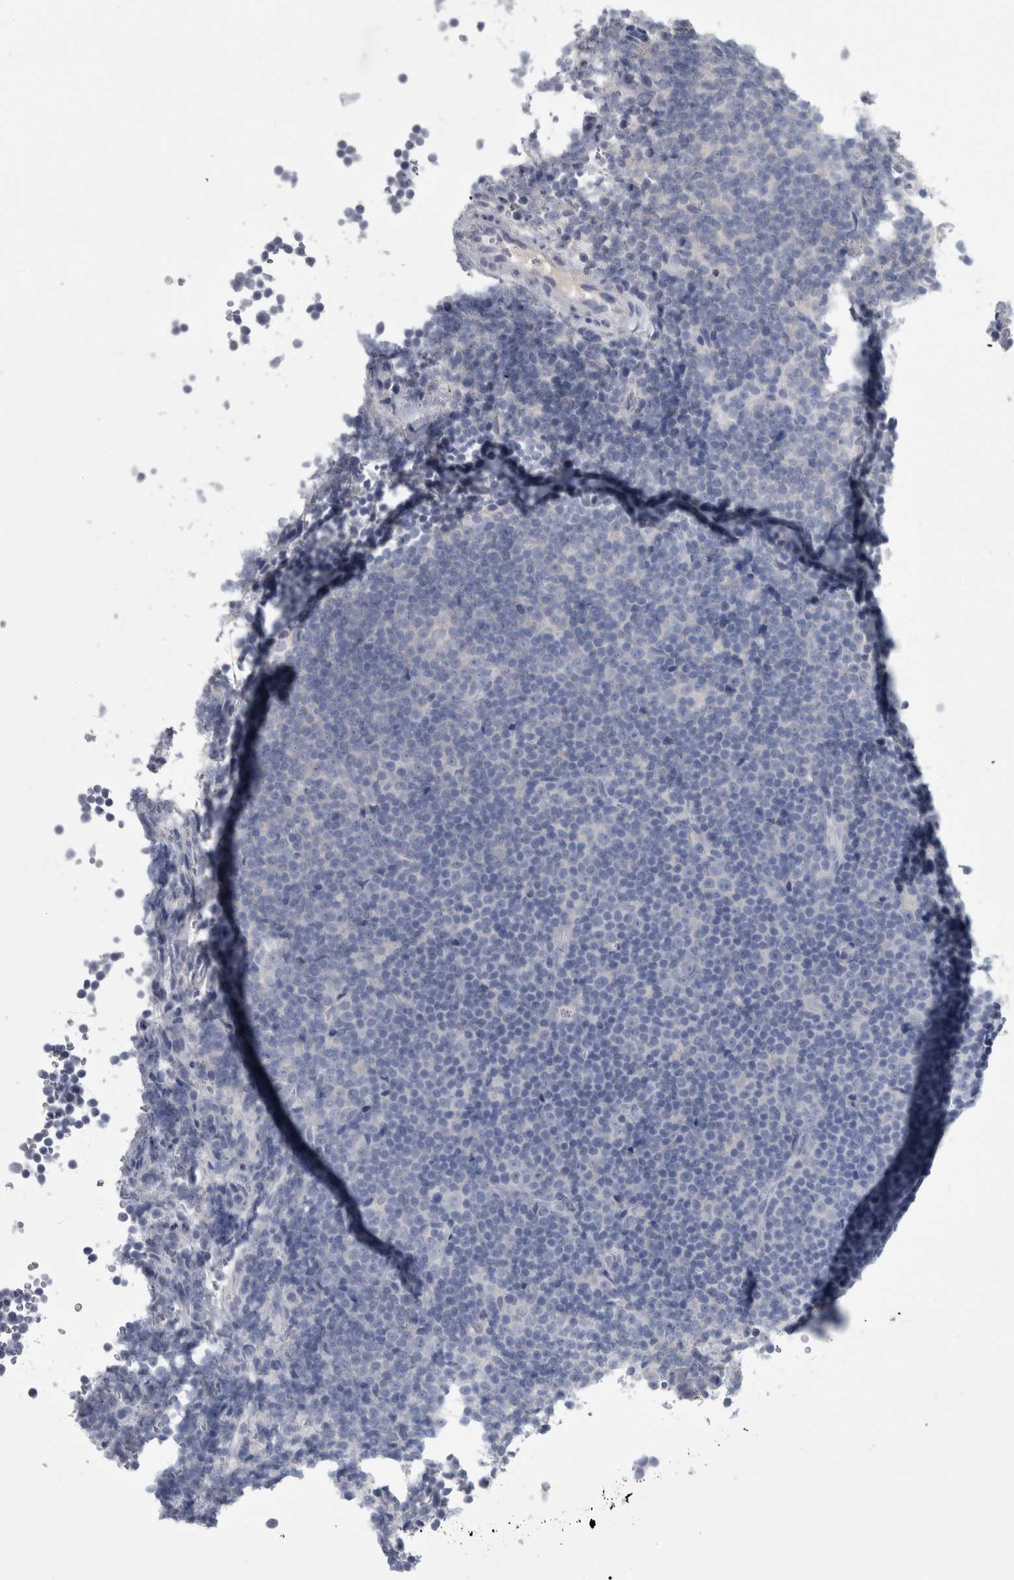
{"staining": {"intensity": "negative", "quantity": "none", "location": "none"}, "tissue": "lymphoma", "cell_type": "Tumor cells", "image_type": "cancer", "snomed": [{"axis": "morphology", "description": "Malignant lymphoma, non-Hodgkin's type, Low grade"}, {"axis": "topography", "description": "Lymph node"}], "caption": "Tumor cells are negative for brown protein staining in malignant lymphoma, non-Hodgkin's type (low-grade). Nuclei are stained in blue.", "gene": "FAM83H", "patient": {"sex": "female", "age": 67}}